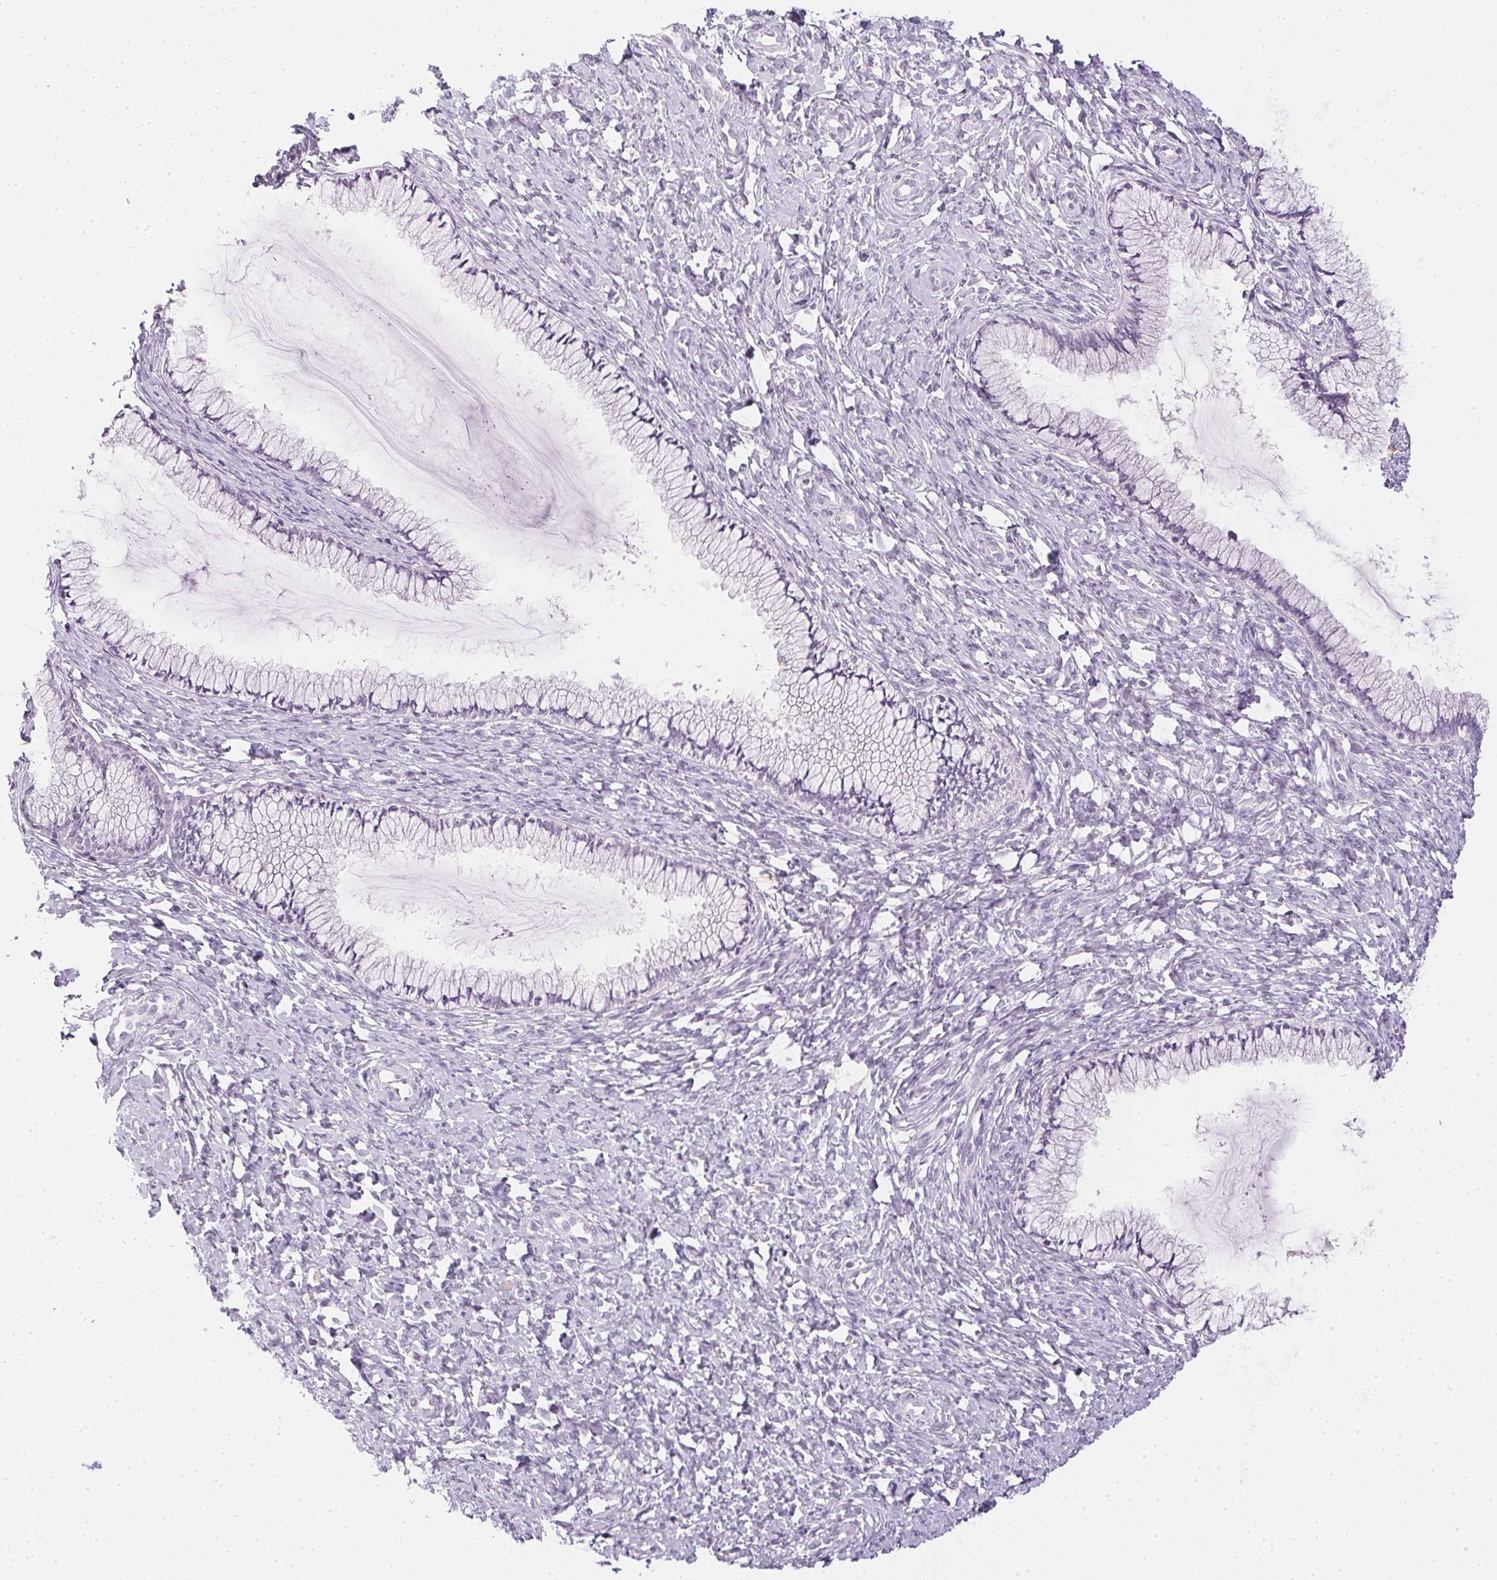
{"staining": {"intensity": "negative", "quantity": "none", "location": "none"}, "tissue": "cervix", "cell_type": "Glandular cells", "image_type": "normal", "snomed": [{"axis": "morphology", "description": "Normal tissue, NOS"}, {"axis": "topography", "description": "Cervix"}], "caption": "Immunohistochemistry micrograph of unremarkable human cervix stained for a protein (brown), which displays no staining in glandular cells.", "gene": "PPY", "patient": {"sex": "female", "age": 37}}